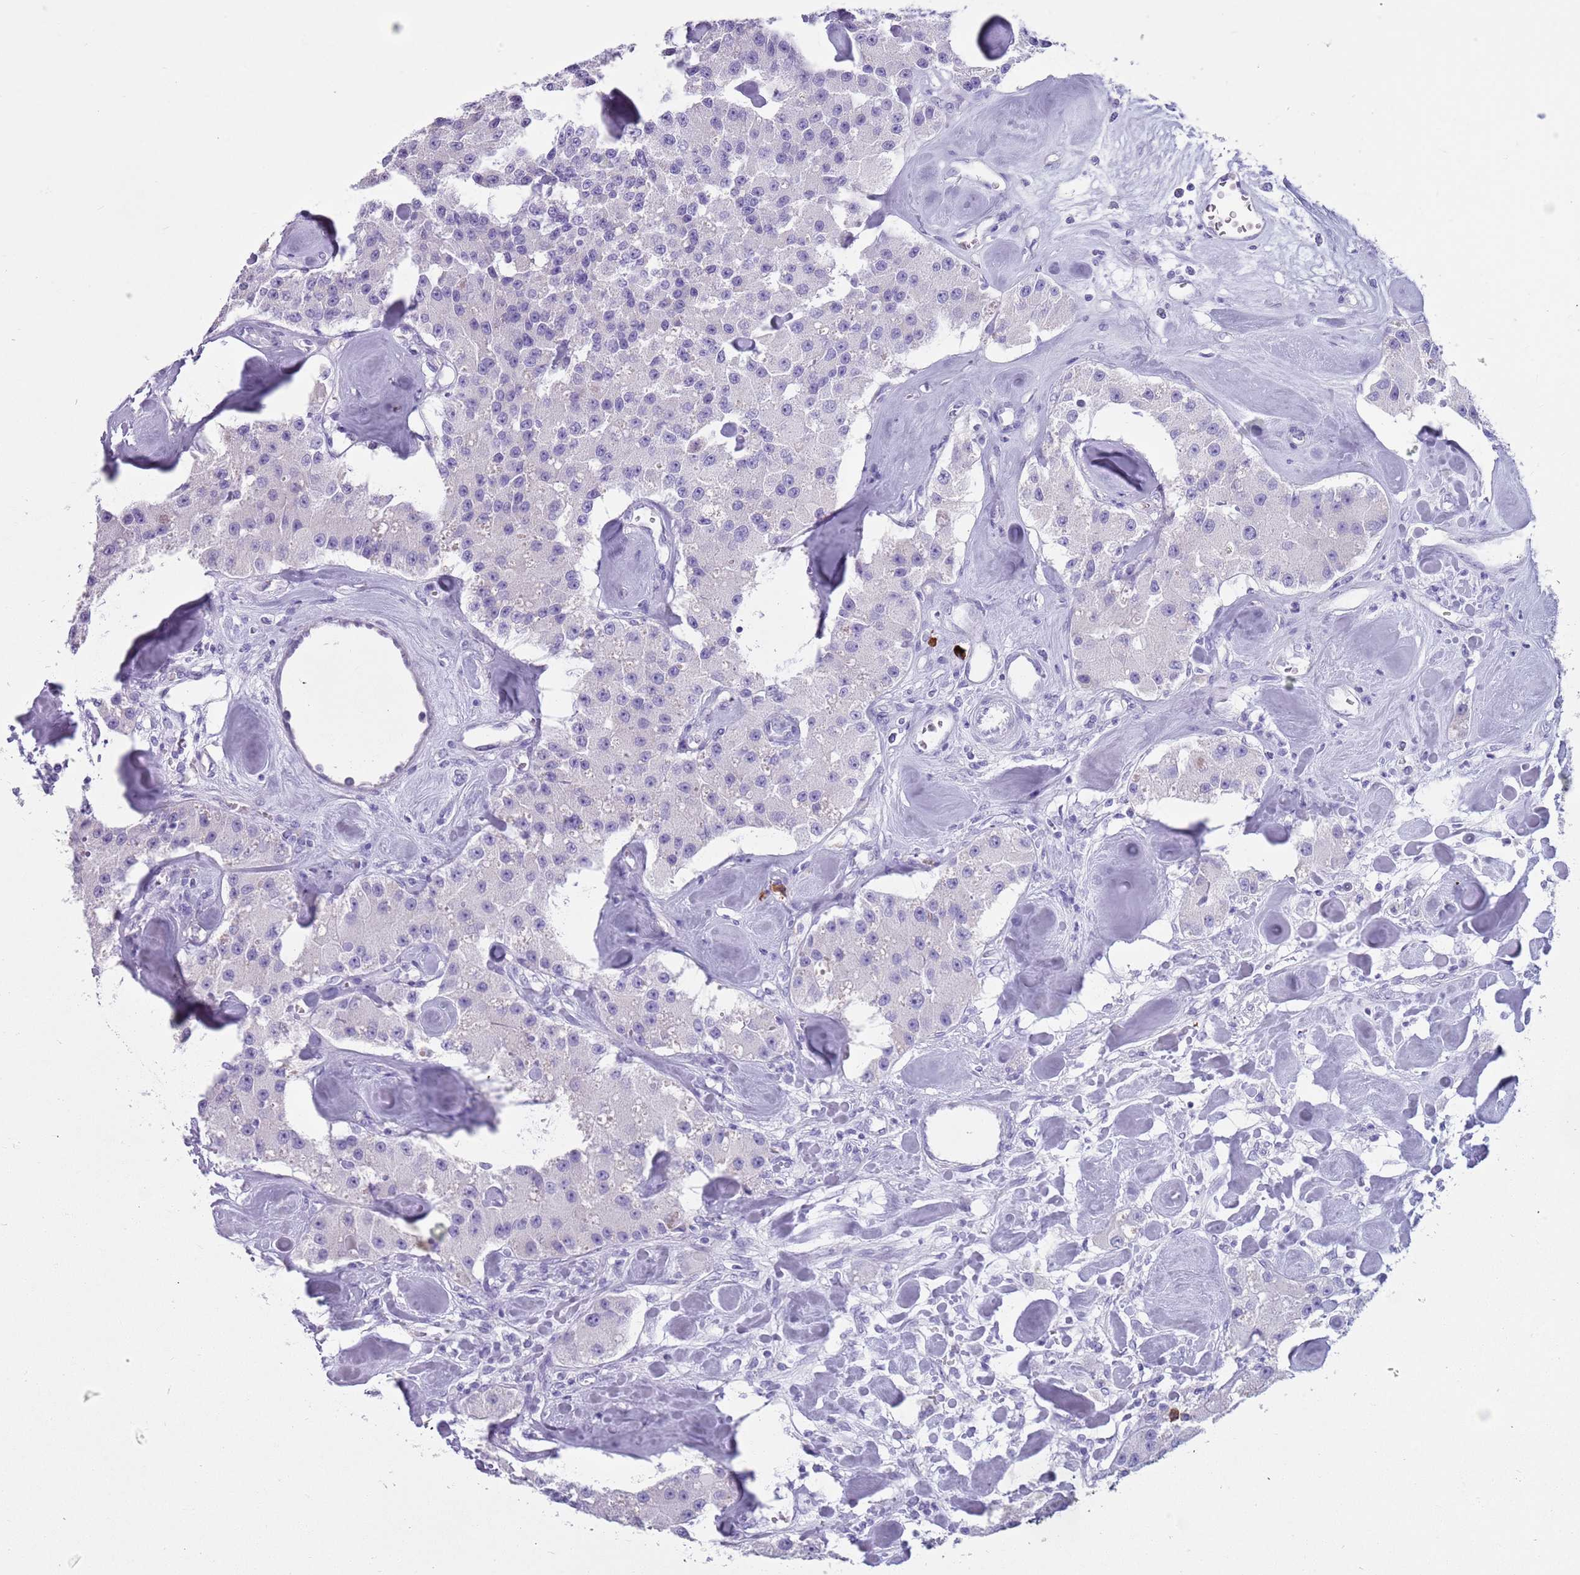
{"staining": {"intensity": "negative", "quantity": "none", "location": "none"}, "tissue": "carcinoid", "cell_type": "Tumor cells", "image_type": "cancer", "snomed": [{"axis": "morphology", "description": "Carcinoid, malignant, NOS"}, {"axis": "topography", "description": "Pancreas"}], "caption": "Tumor cells show no significant protein expression in malignant carcinoid.", "gene": "LY6G5B", "patient": {"sex": "male", "age": 41}}